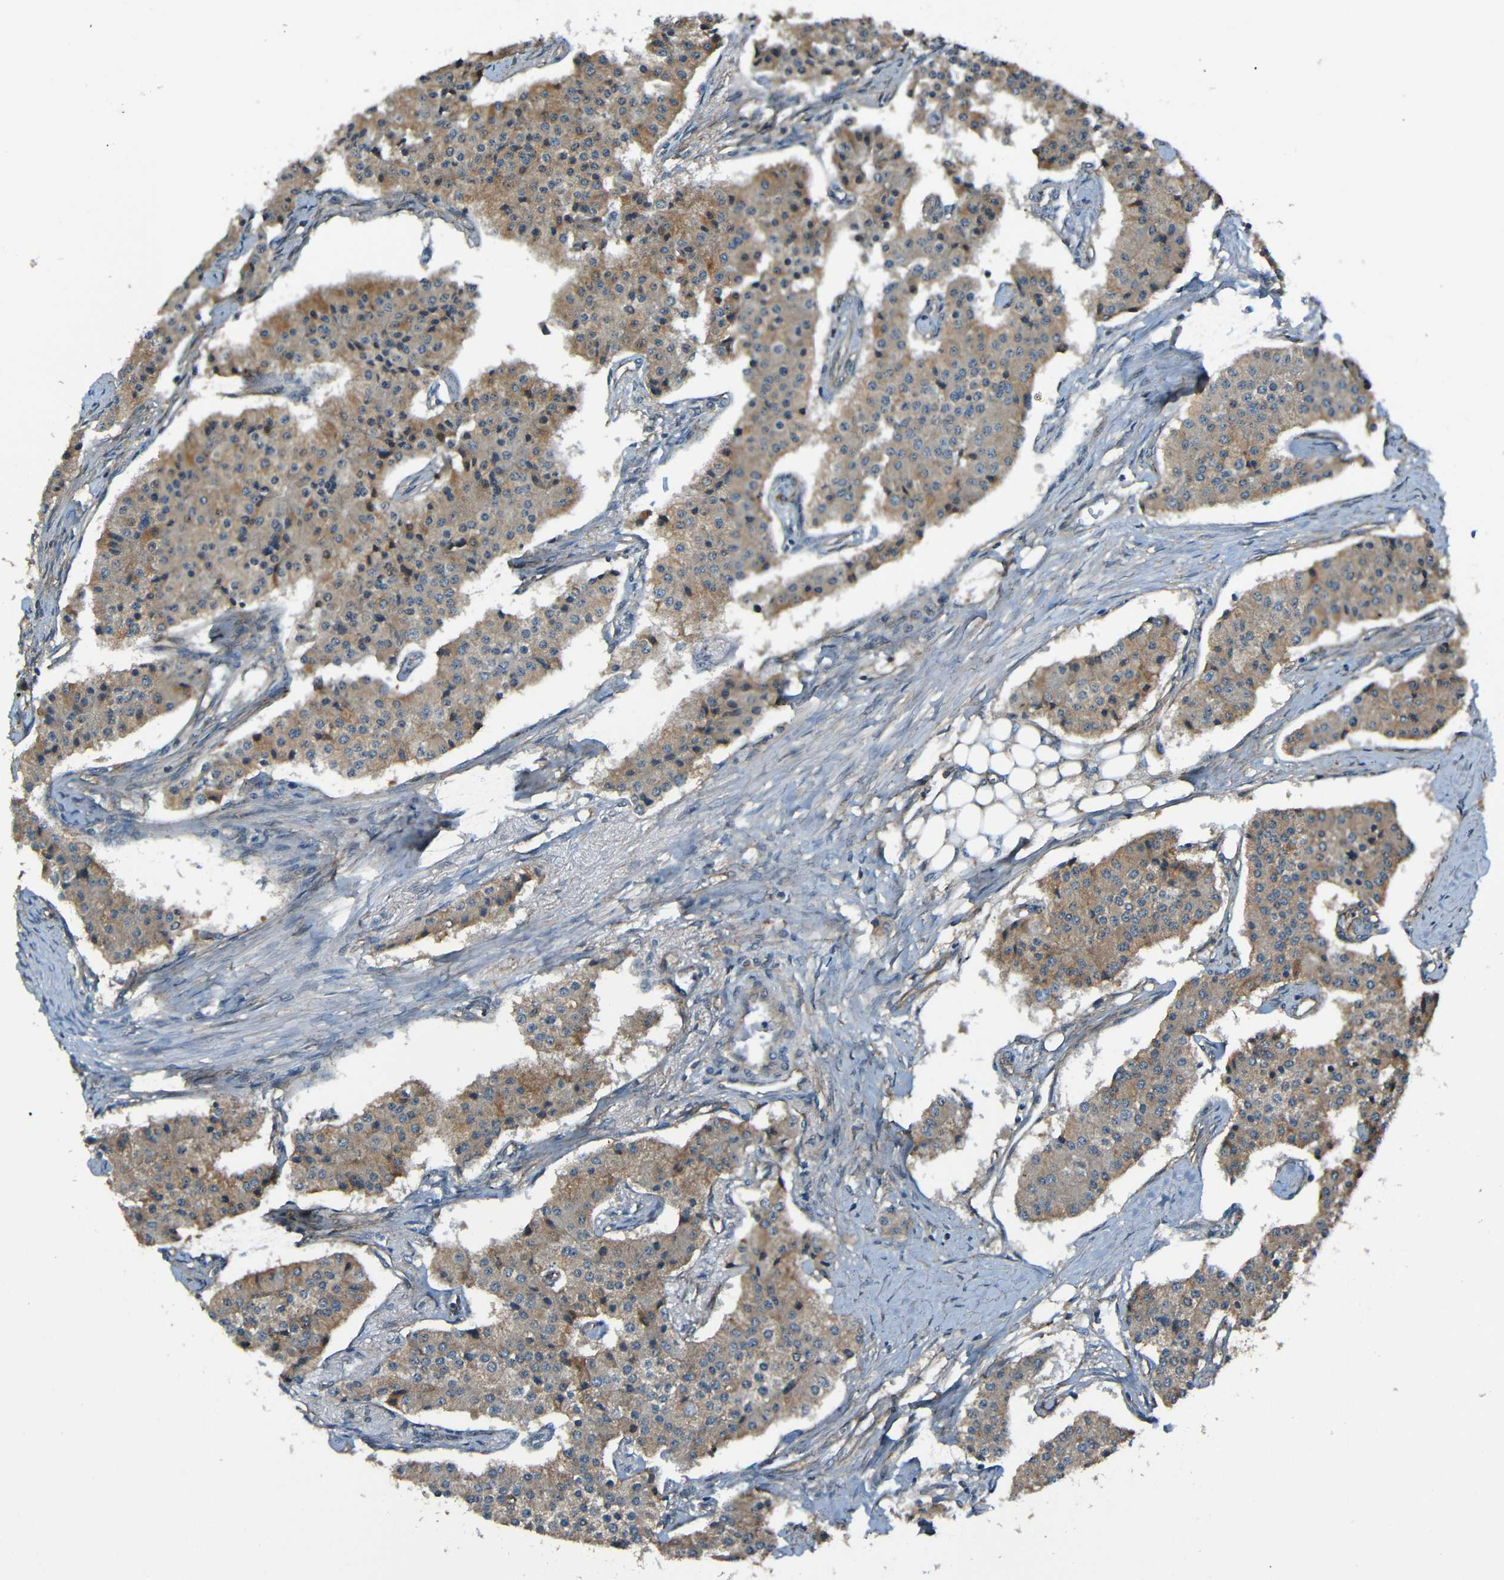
{"staining": {"intensity": "moderate", "quantity": ">75%", "location": "cytoplasmic/membranous"}, "tissue": "carcinoid", "cell_type": "Tumor cells", "image_type": "cancer", "snomed": [{"axis": "morphology", "description": "Carcinoid, malignant, NOS"}, {"axis": "topography", "description": "Colon"}], "caption": "There is medium levels of moderate cytoplasmic/membranous expression in tumor cells of carcinoid, as demonstrated by immunohistochemical staining (brown color).", "gene": "LGR5", "patient": {"sex": "female", "age": 52}}